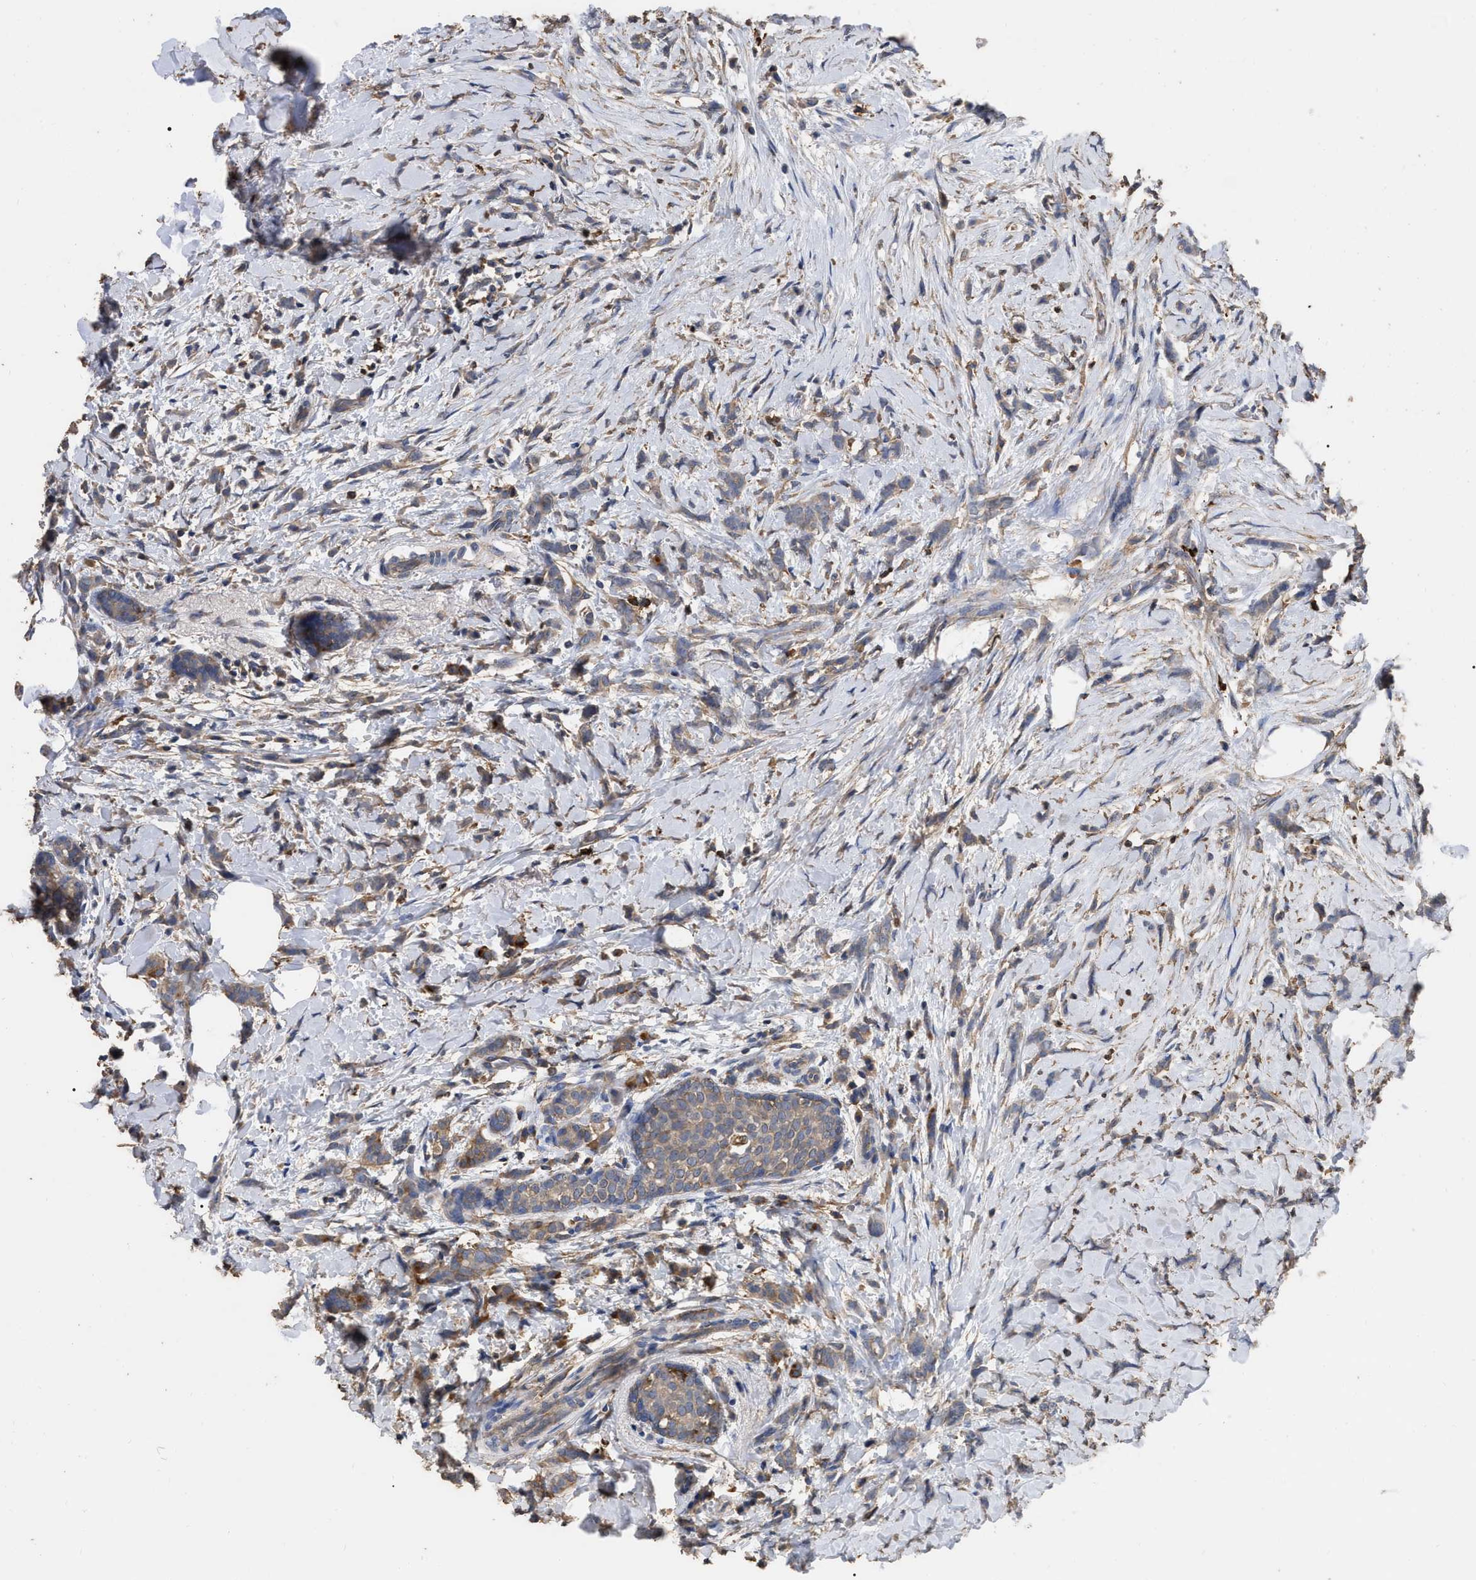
{"staining": {"intensity": "weak", "quantity": ">75%", "location": "cytoplasmic/membranous"}, "tissue": "breast cancer", "cell_type": "Tumor cells", "image_type": "cancer", "snomed": [{"axis": "morphology", "description": "Lobular carcinoma, in situ"}, {"axis": "morphology", "description": "Lobular carcinoma"}, {"axis": "topography", "description": "Breast"}], "caption": "DAB immunohistochemical staining of breast cancer (lobular carcinoma) demonstrates weak cytoplasmic/membranous protein positivity in about >75% of tumor cells. (Stains: DAB (3,3'-diaminobenzidine) in brown, nuclei in blue, Microscopy: brightfield microscopy at high magnification).", "gene": "GPR179", "patient": {"sex": "female", "age": 41}}